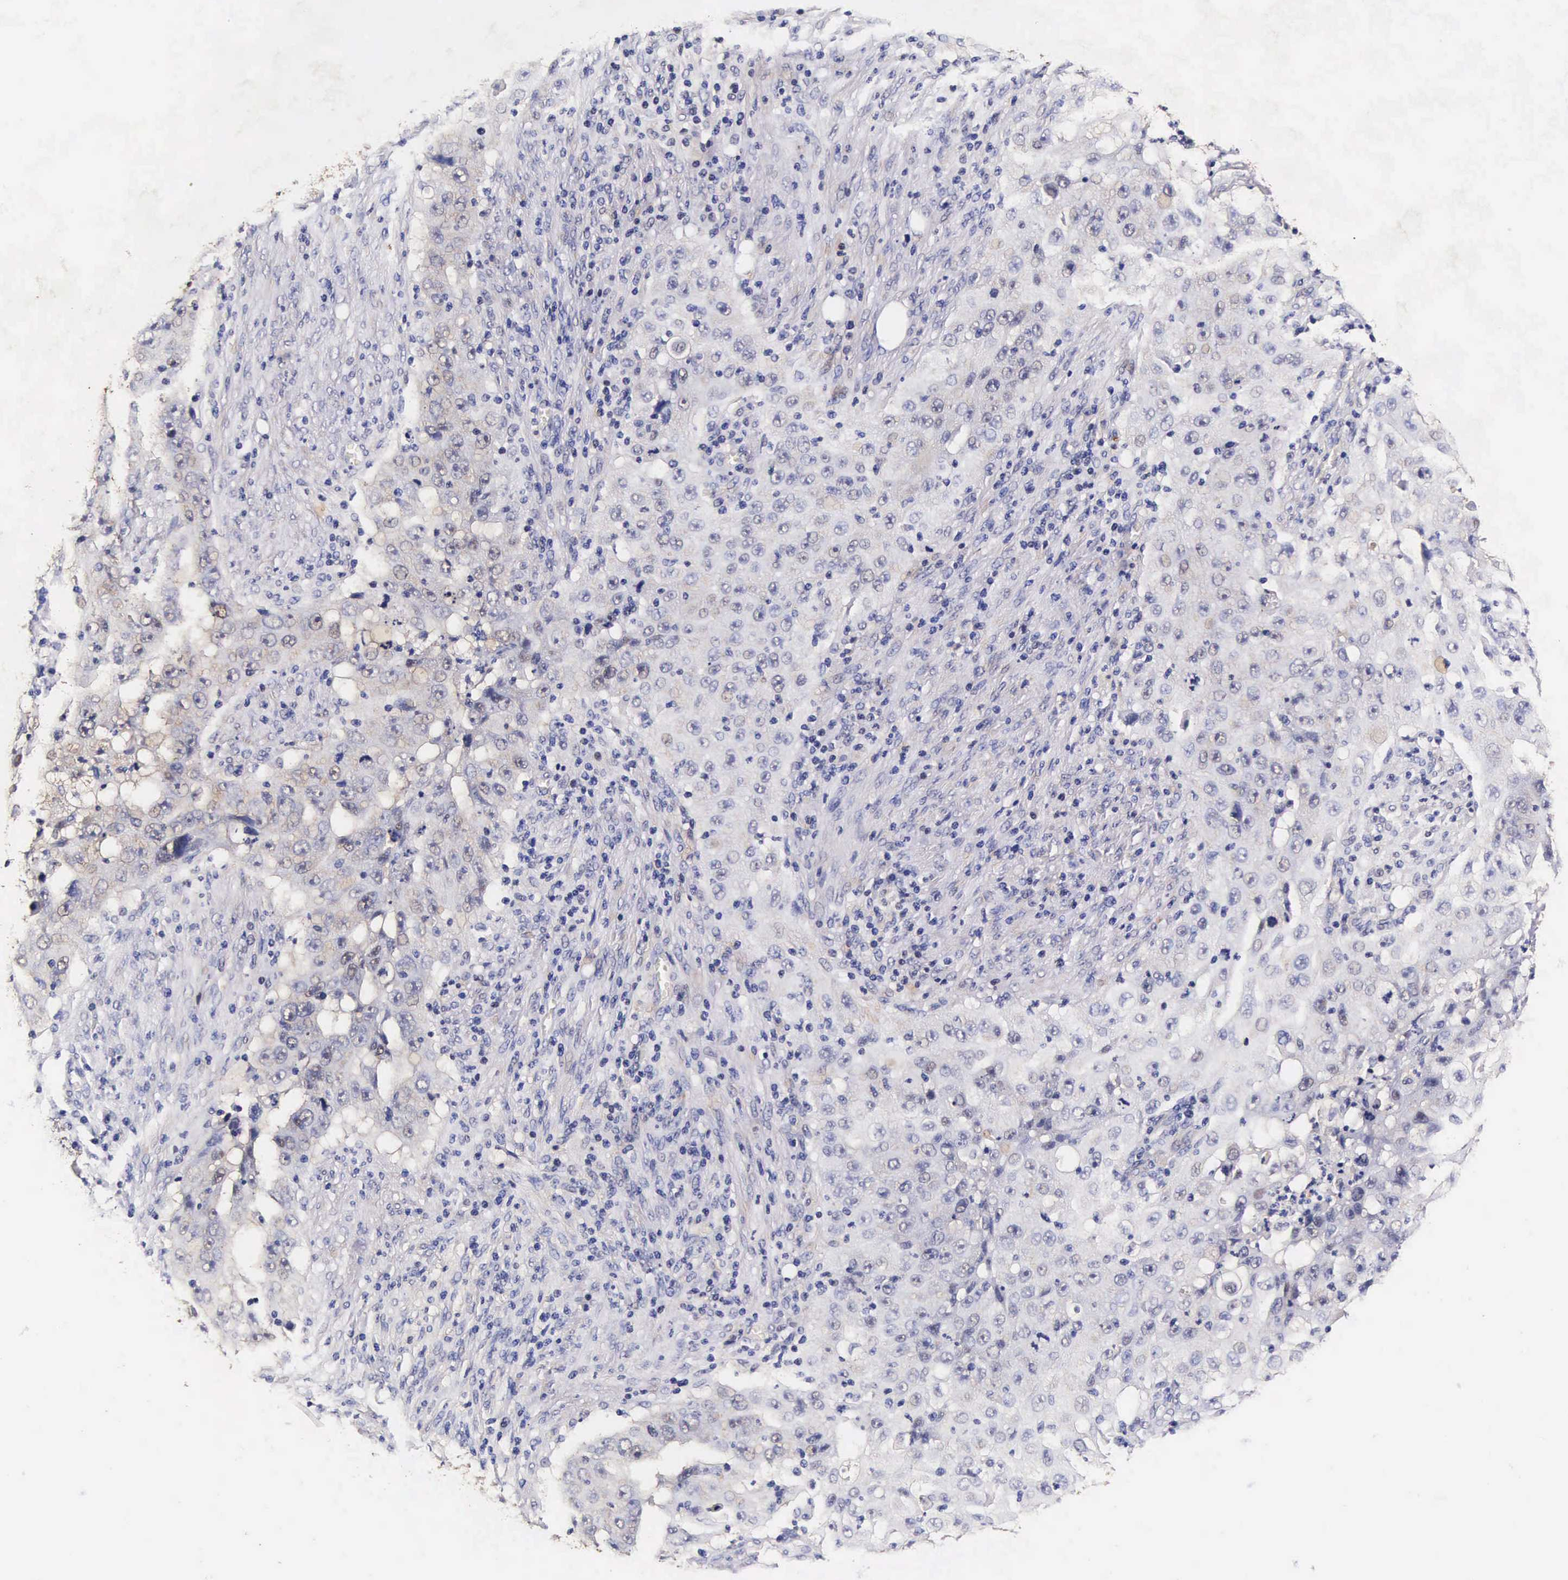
{"staining": {"intensity": "weak", "quantity": "<25%", "location": "cytoplasmic/membranous,nuclear"}, "tissue": "lung cancer", "cell_type": "Tumor cells", "image_type": "cancer", "snomed": [{"axis": "morphology", "description": "Squamous cell carcinoma, NOS"}, {"axis": "topography", "description": "Lung"}], "caption": "There is no significant staining in tumor cells of lung cancer. The staining was performed using DAB to visualize the protein expression in brown, while the nuclei were stained in blue with hematoxylin (Magnification: 20x).", "gene": "TECPR2", "patient": {"sex": "male", "age": 64}}